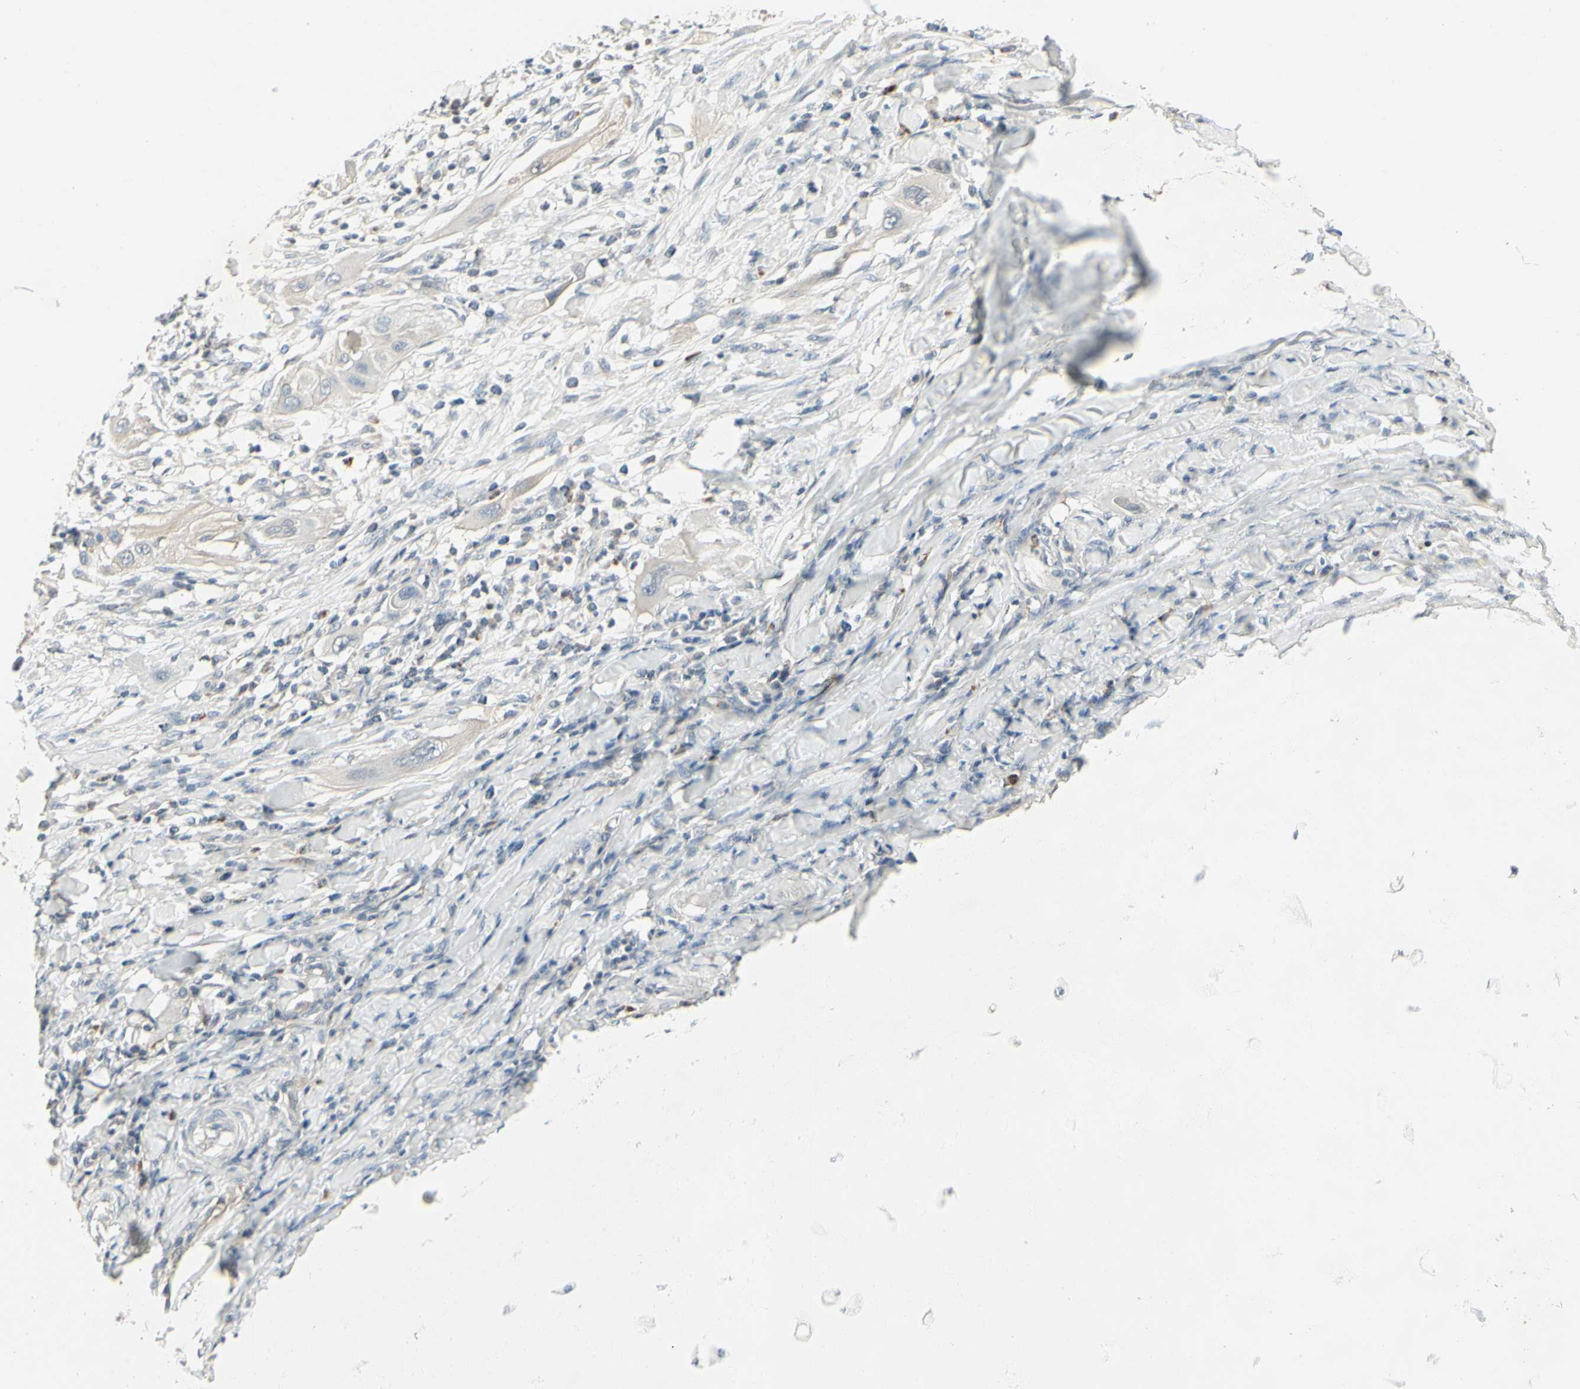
{"staining": {"intensity": "negative", "quantity": "none", "location": "none"}, "tissue": "lung cancer", "cell_type": "Tumor cells", "image_type": "cancer", "snomed": [{"axis": "morphology", "description": "Squamous cell carcinoma, NOS"}, {"axis": "topography", "description": "Lung"}], "caption": "IHC of human lung cancer reveals no positivity in tumor cells.", "gene": "CCNB2", "patient": {"sex": "female", "age": 47}}